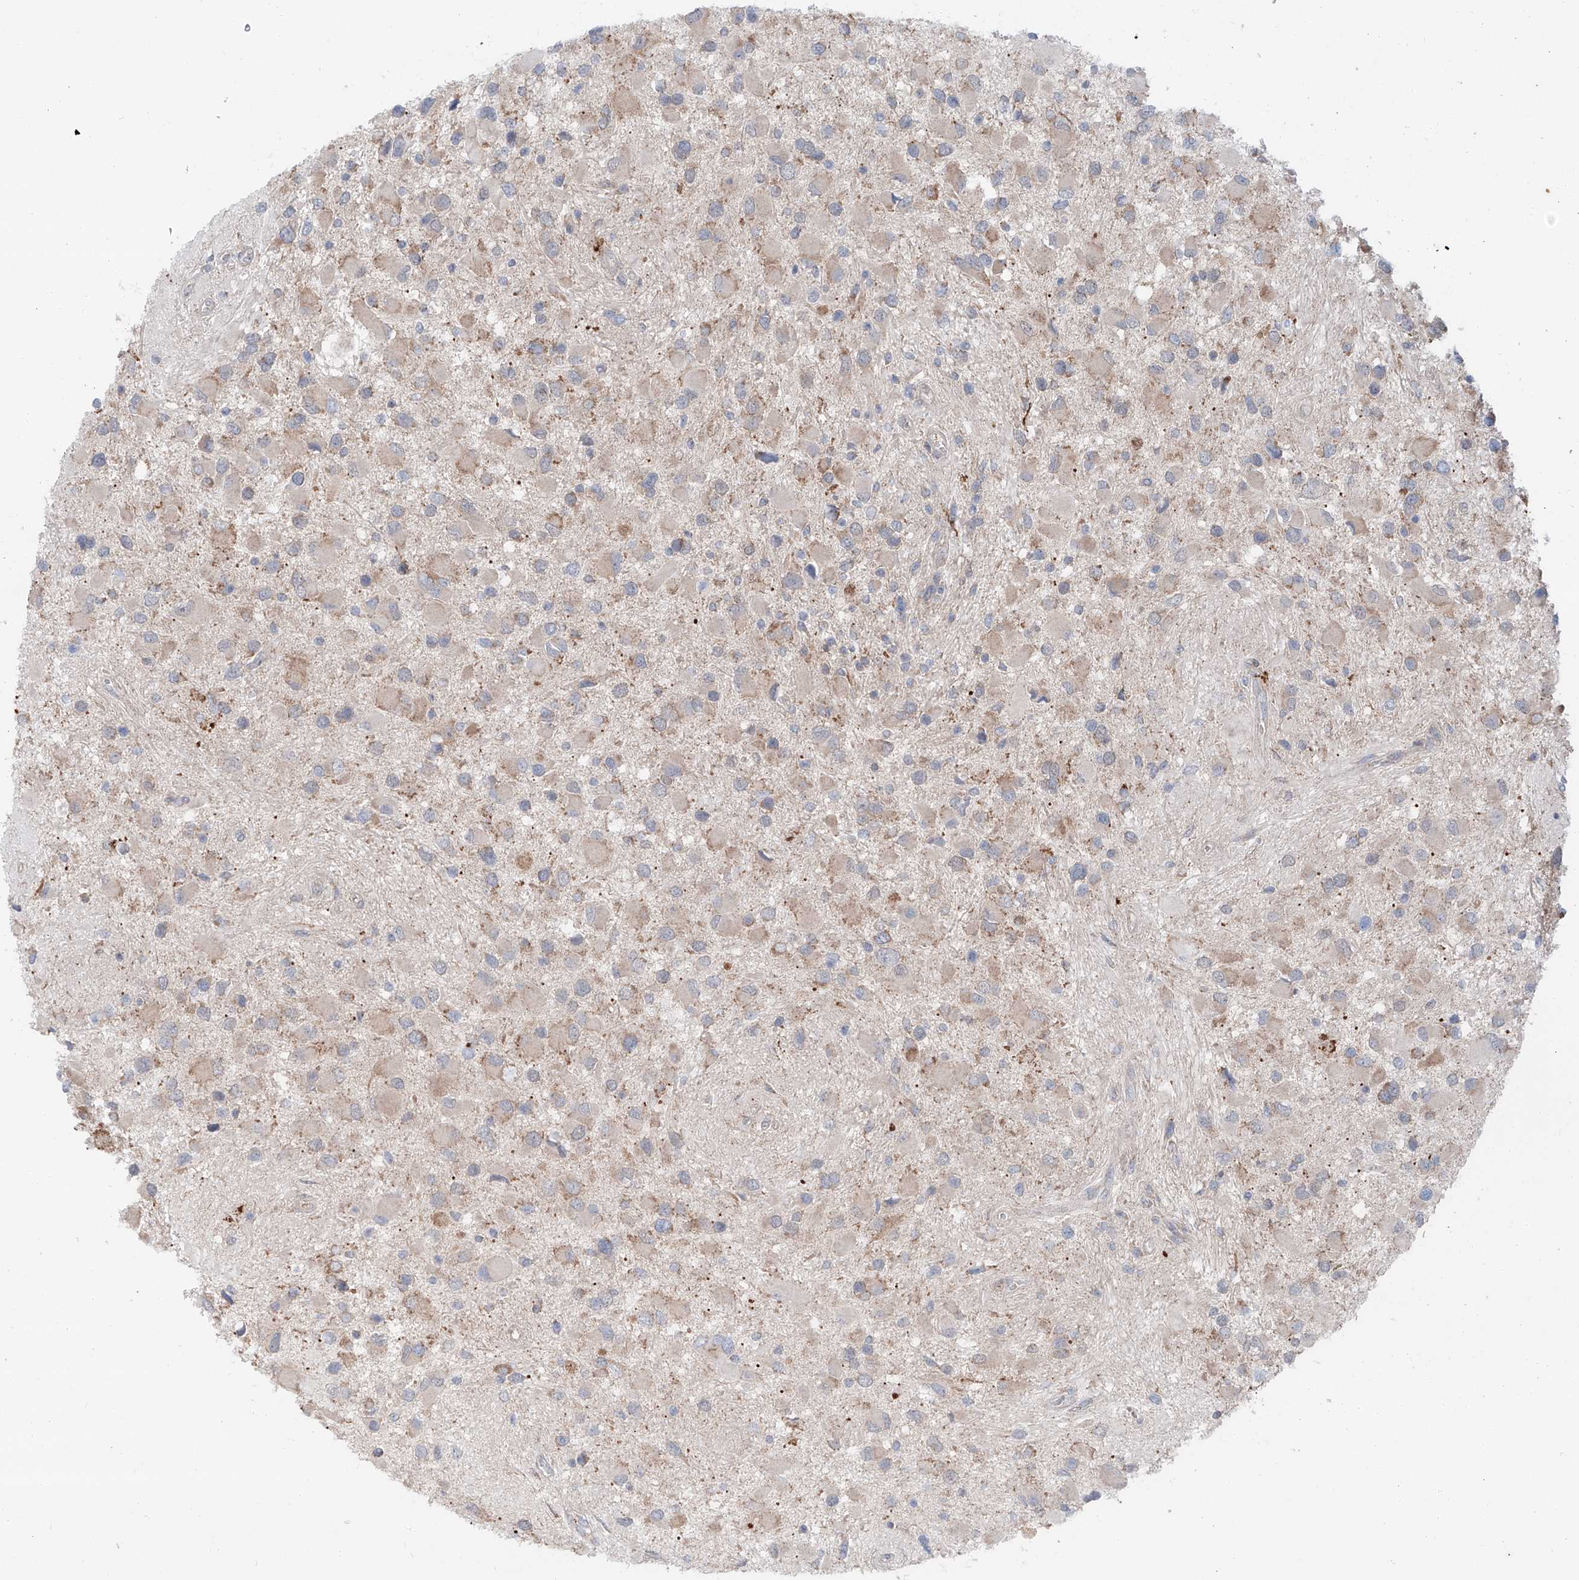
{"staining": {"intensity": "weak", "quantity": "<25%", "location": "cytoplasmic/membranous"}, "tissue": "glioma", "cell_type": "Tumor cells", "image_type": "cancer", "snomed": [{"axis": "morphology", "description": "Glioma, malignant, High grade"}, {"axis": "topography", "description": "Brain"}], "caption": "This is a image of IHC staining of glioma, which shows no staining in tumor cells. The staining is performed using DAB (3,3'-diaminobenzidine) brown chromogen with nuclei counter-stained in using hematoxylin.", "gene": "SIX4", "patient": {"sex": "male", "age": 53}}